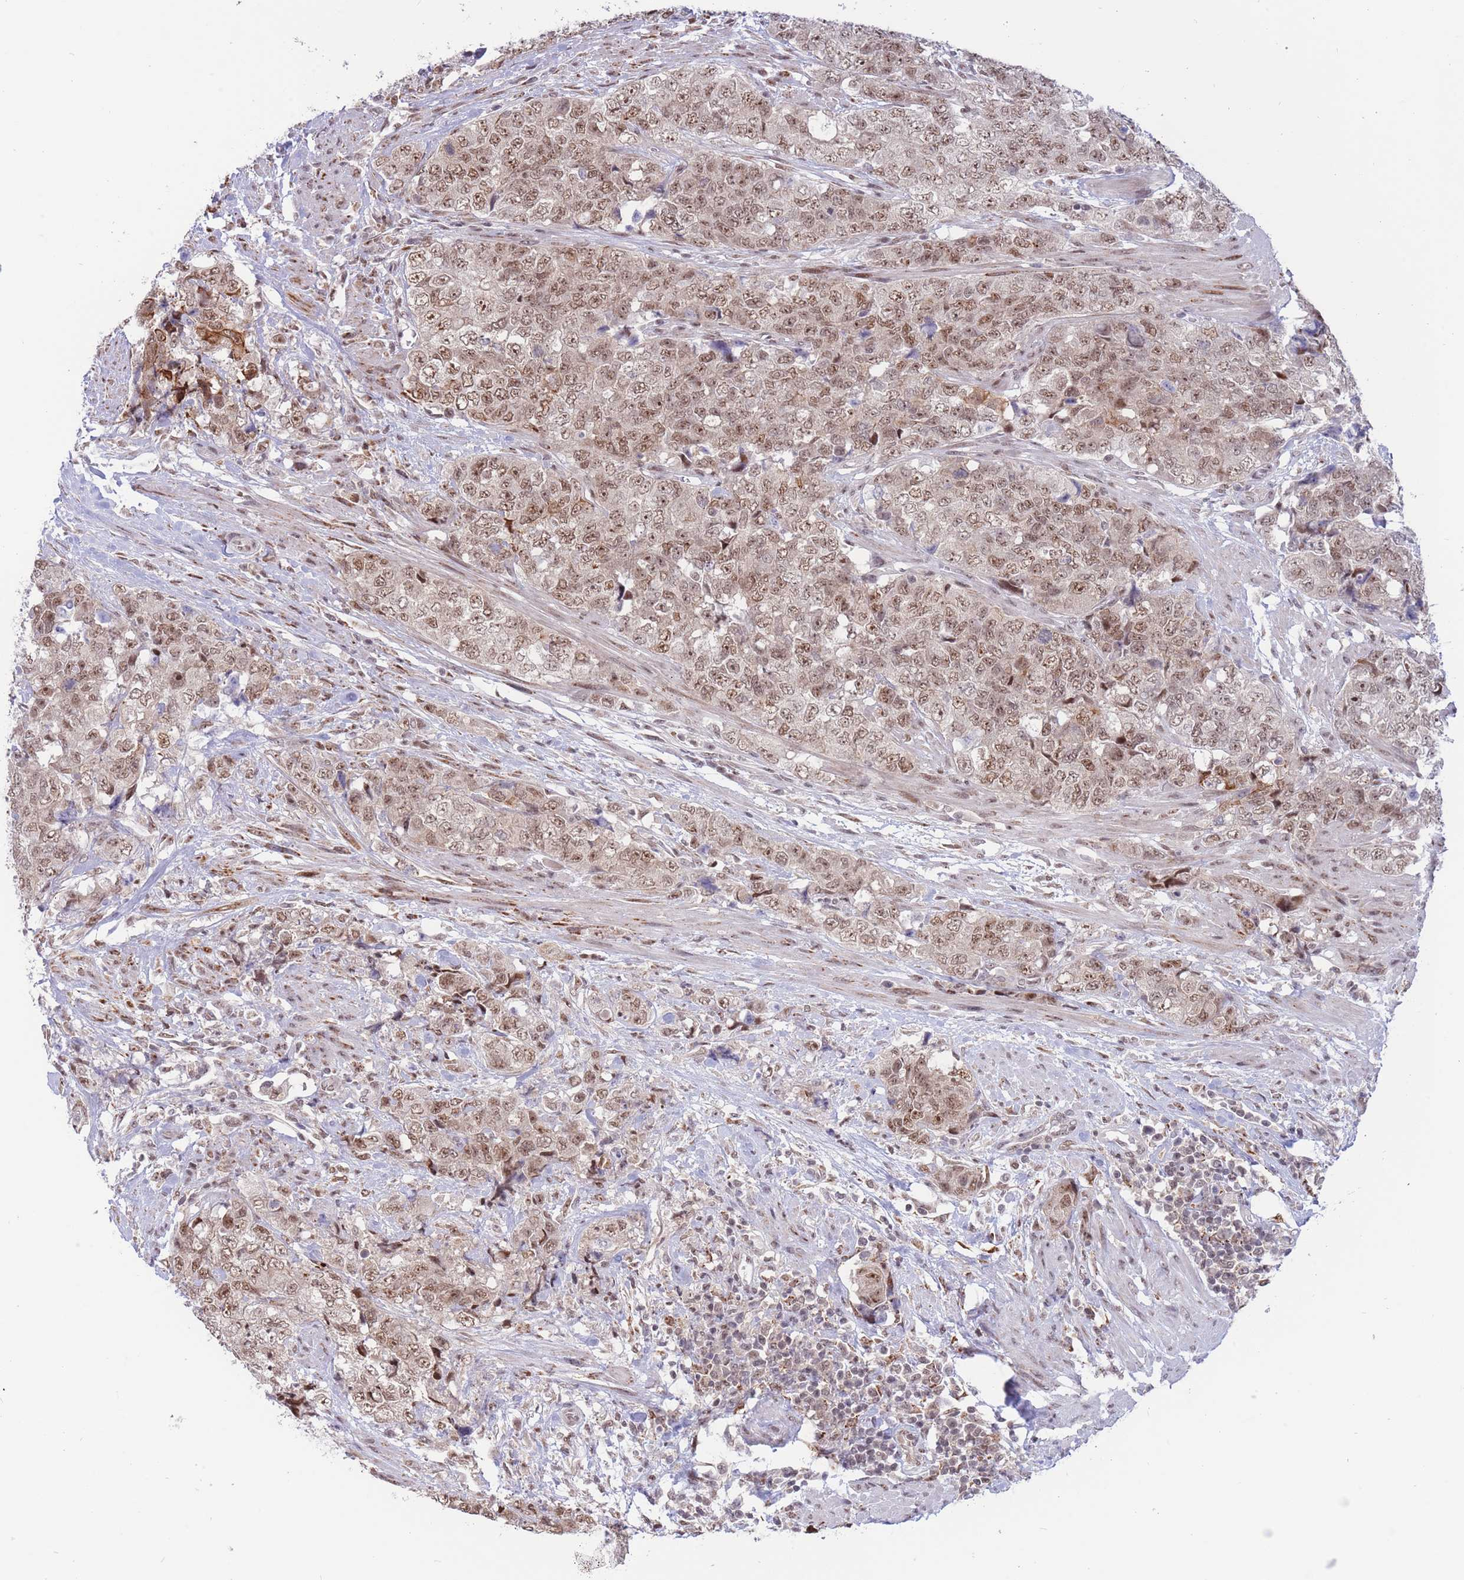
{"staining": {"intensity": "moderate", "quantity": ">75%", "location": "nuclear"}, "tissue": "urothelial cancer", "cell_type": "Tumor cells", "image_type": "cancer", "snomed": [{"axis": "morphology", "description": "Urothelial carcinoma, High grade"}, {"axis": "topography", "description": "Urinary bladder"}], "caption": "Tumor cells show medium levels of moderate nuclear expression in about >75% of cells in urothelial cancer.", "gene": "TARBP2", "patient": {"sex": "female", "age": 78}}